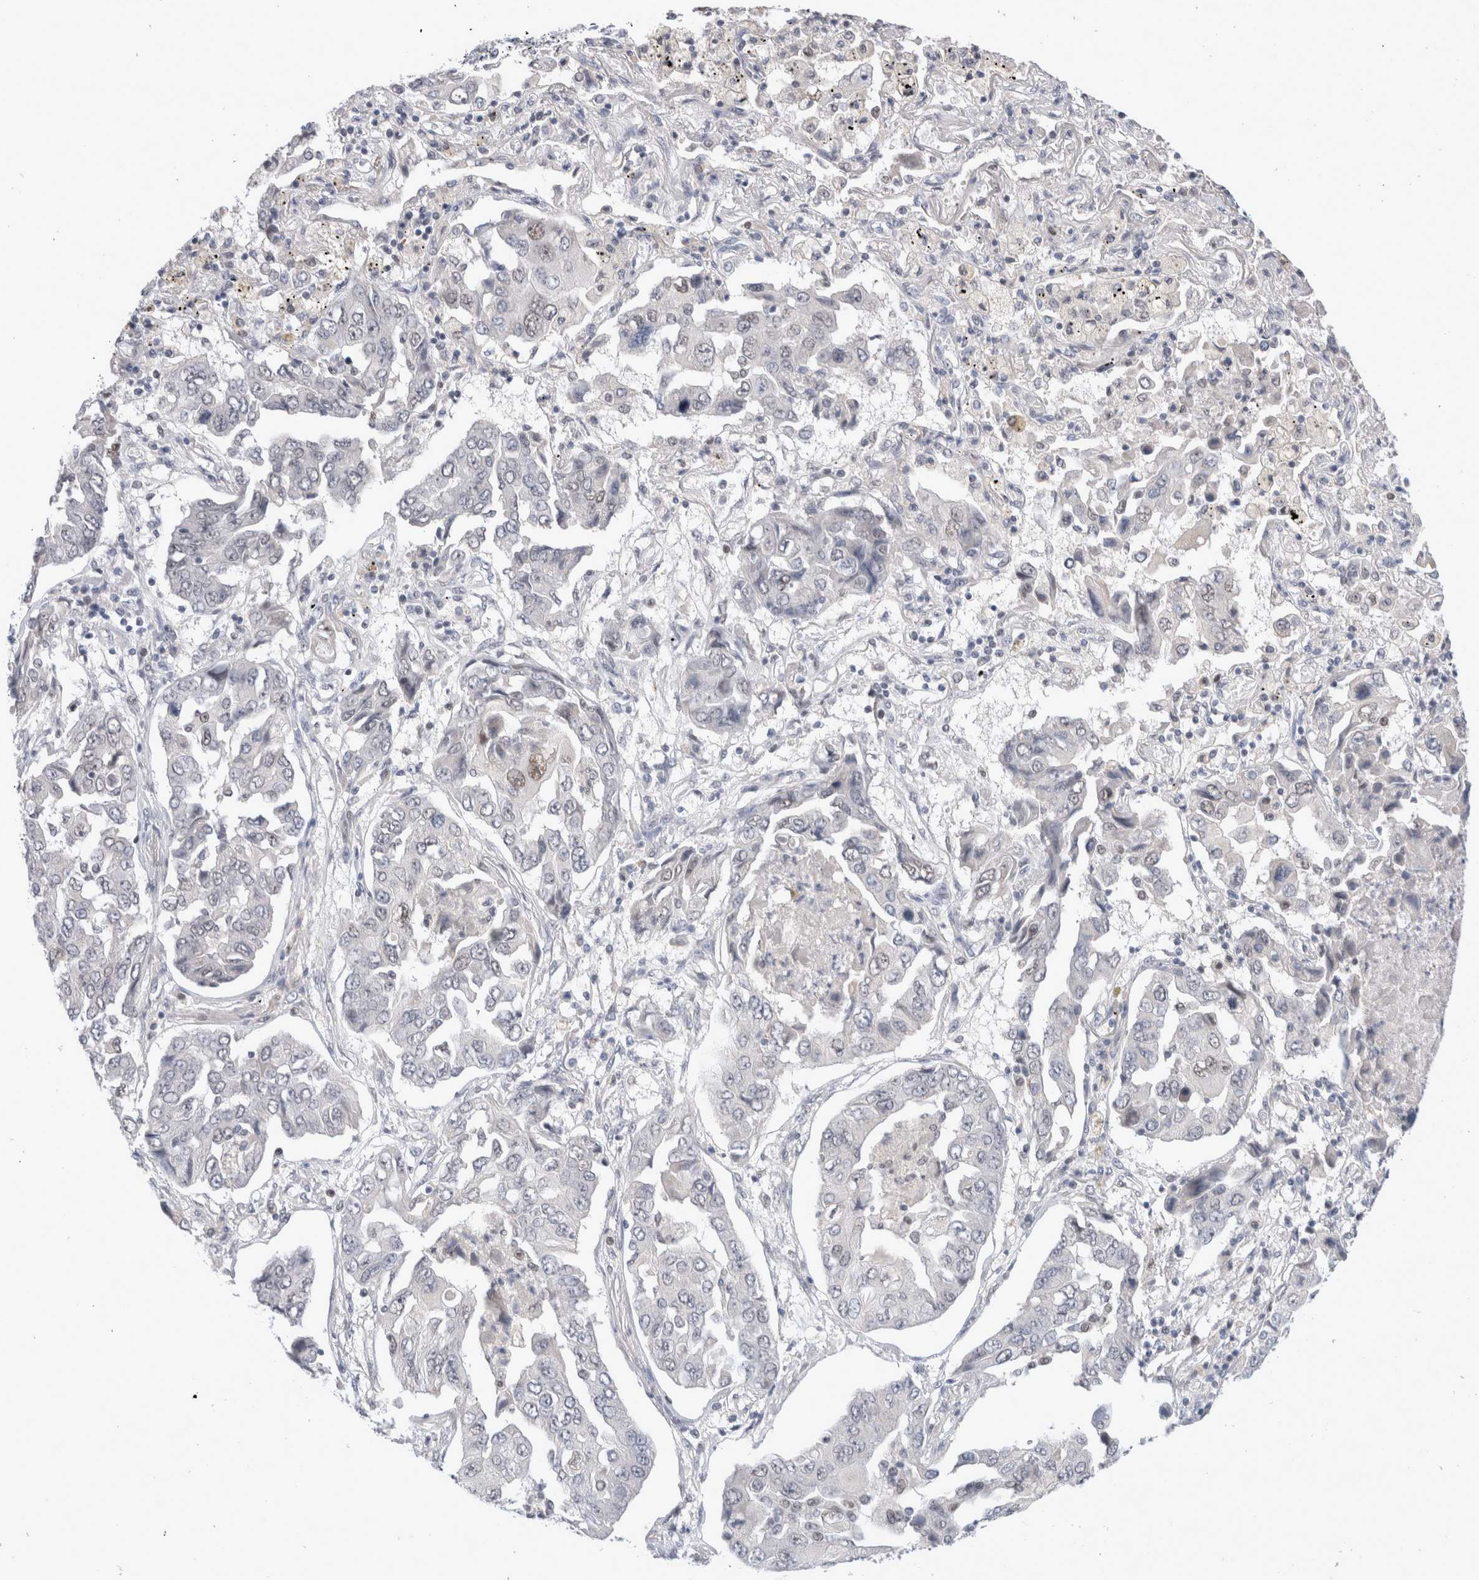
{"staining": {"intensity": "negative", "quantity": "none", "location": "none"}, "tissue": "lung cancer", "cell_type": "Tumor cells", "image_type": "cancer", "snomed": [{"axis": "morphology", "description": "Adenocarcinoma, NOS"}, {"axis": "topography", "description": "Lung"}], "caption": "Immunohistochemistry image of lung cancer (adenocarcinoma) stained for a protein (brown), which demonstrates no positivity in tumor cells.", "gene": "KNL1", "patient": {"sex": "female", "age": 65}}